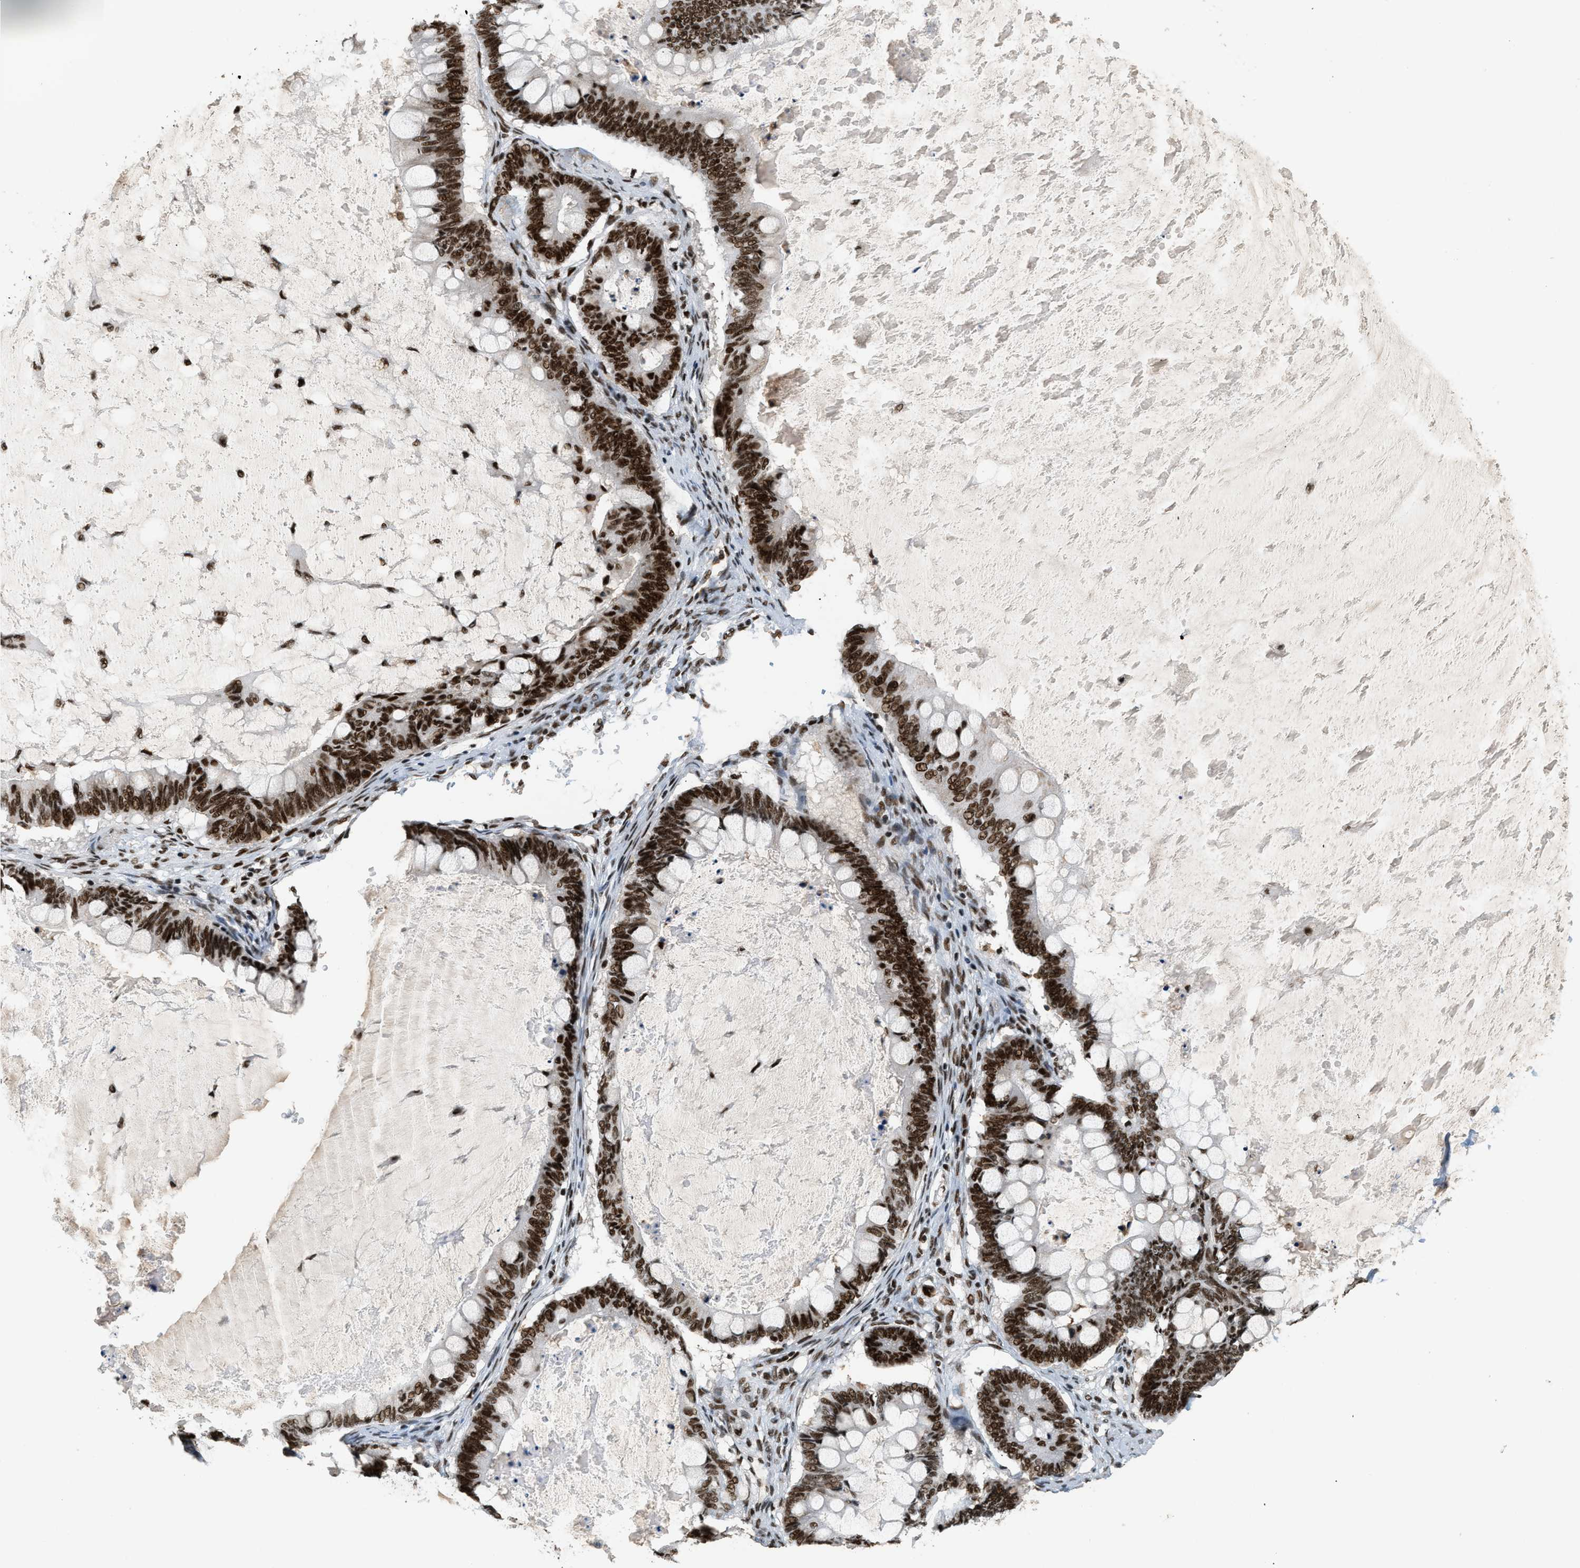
{"staining": {"intensity": "strong", "quantity": ">75%", "location": "nuclear"}, "tissue": "ovarian cancer", "cell_type": "Tumor cells", "image_type": "cancer", "snomed": [{"axis": "morphology", "description": "Cystadenocarcinoma, mucinous, NOS"}, {"axis": "topography", "description": "Ovary"}], "caption": "The photomicrograph shows a brown stain indicating the presence of a protein in the nuclear of tumor cells in mucinous cystadenocarcinoma (ovarian).", "gene": "SMARCB1", "patient": {"sex": "female", "age": 61}}